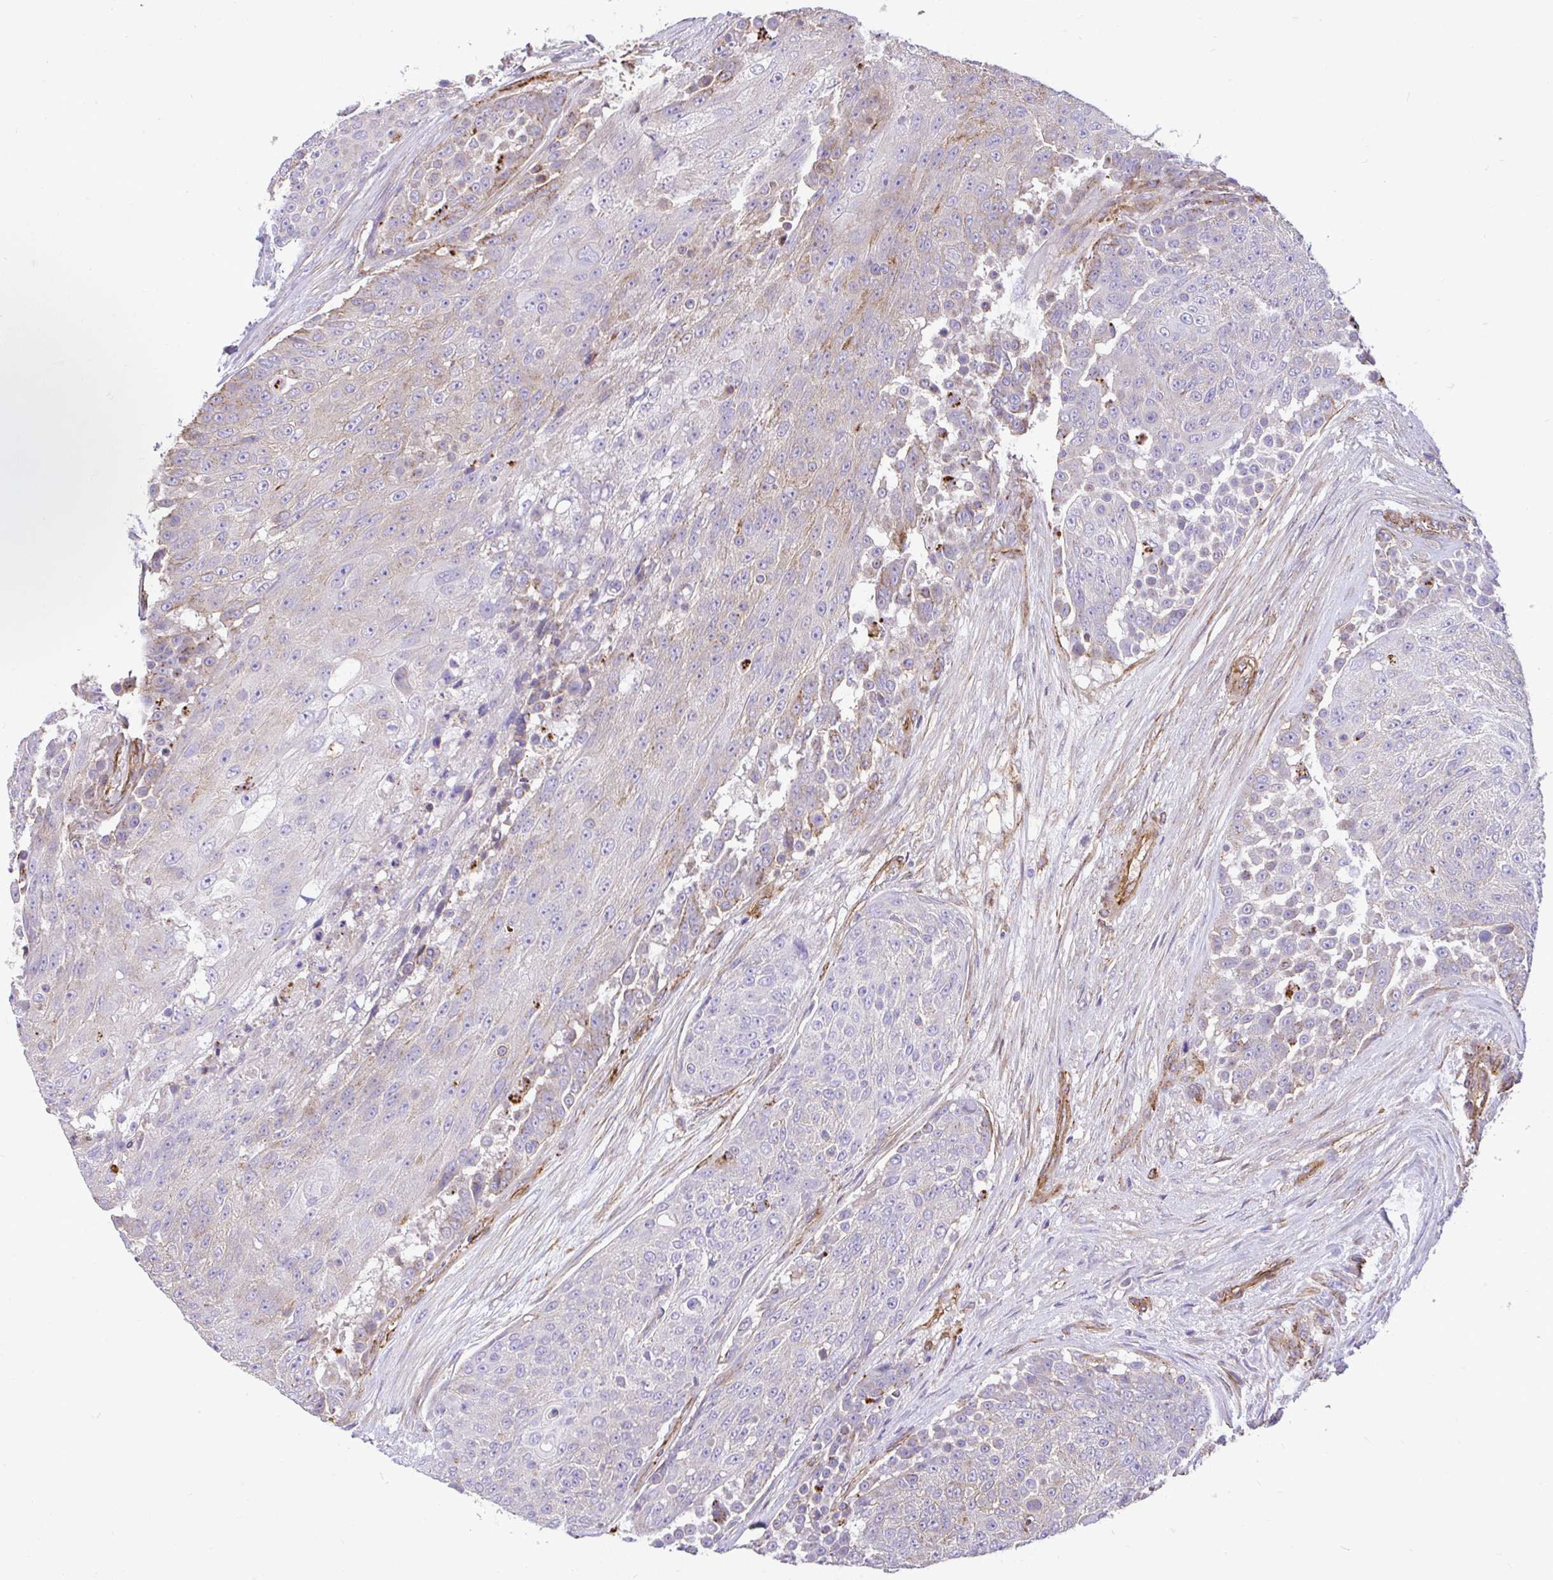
{"staining": {"intensity": "negative", "quantity": "none", "location": "none"}, "tissue": "urothelial cancer", "cell_type": "Tumor cells", "image_type": "cancer", "snomed": [{"axis": "morphology", "description": "Urothelial carcinoma, High grade"}, {"axis": "topography", "description": "Urinary bladder"}], "caption": "DAB (3,3'-diaminobenzidine) immunohistochemical staining of urothelial carcinoma (high-grade) exhibits no significant staining in tumor cells.", "gene": "PTPRK", "patient": {"sex": "female", "age": 63}}